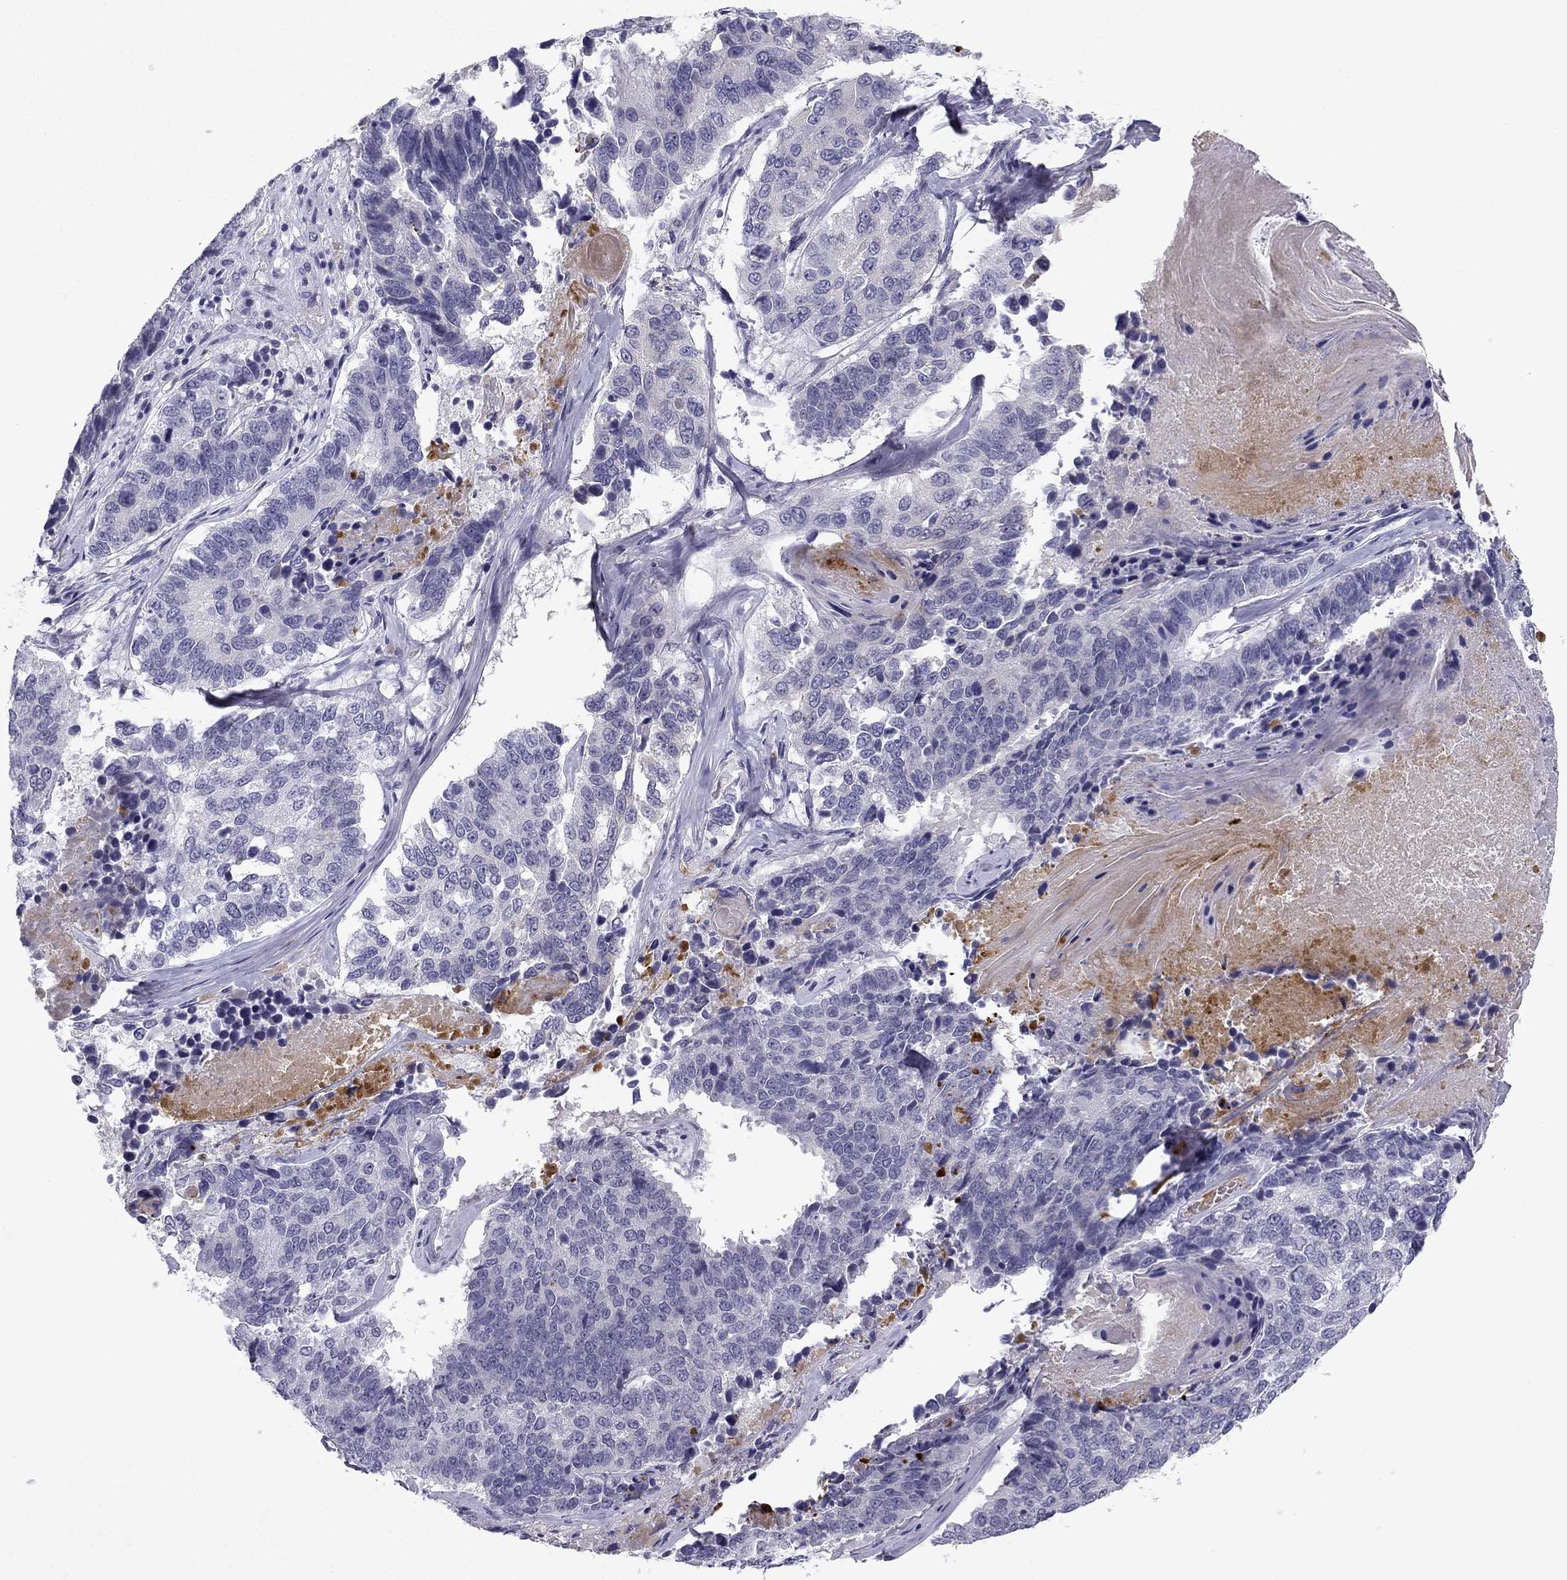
{"staining": {"intensity": "negative", "quantity": "none", "location": "none"}, "tissue": "lung cancer", "cell_type": "Tumor cells", "image_type": "cancer", "snomed": [{"axis": "morphology", "description": "Squamous cell carcinoma, NOS"}, {"axis": "topography", "description": "Lung"}], "caption": "Histopathology image shows no protein positivity in tumor cells of lung squamous cell carcinoma tissue.", "gene": "SLC6A4", "patient": {"sex": "male", "age": 73}}